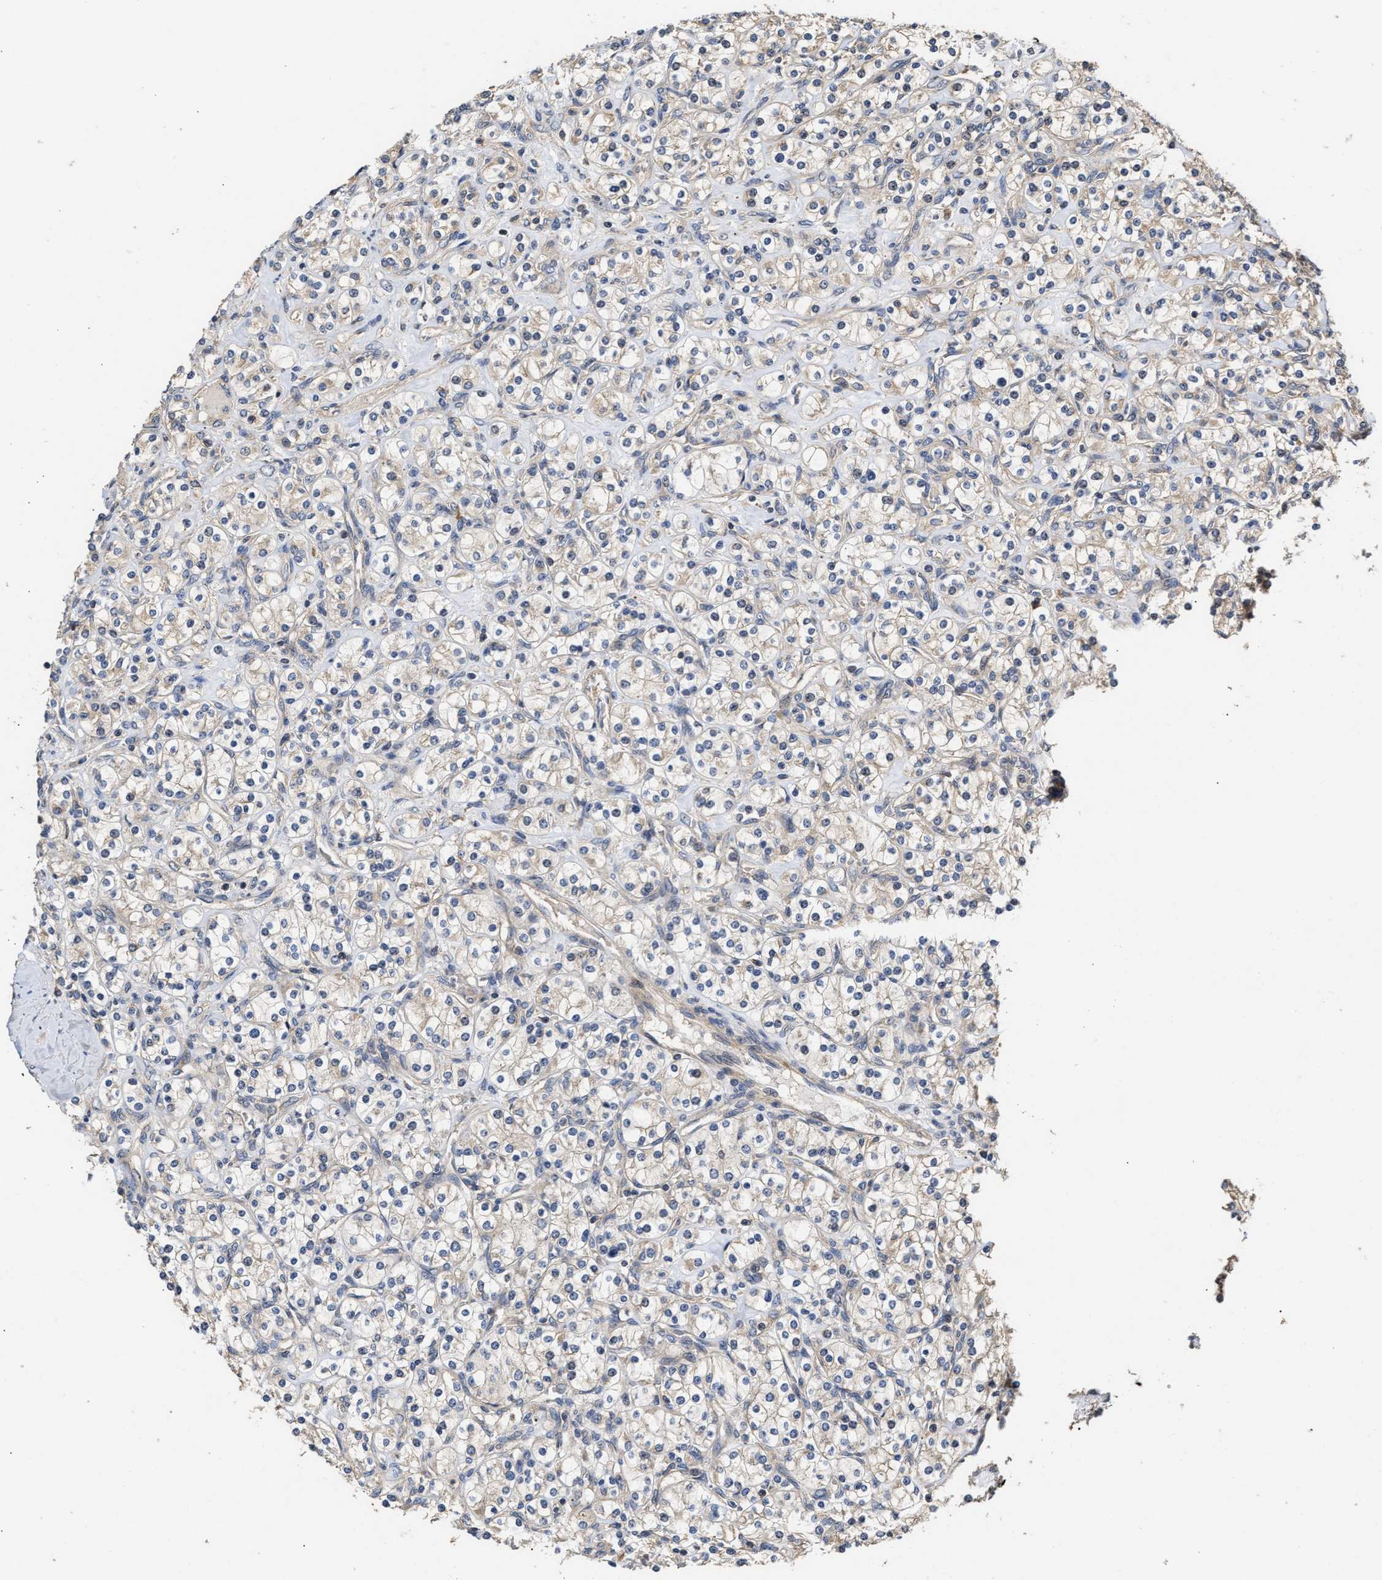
{"staining": {"intensity": "weak", "quantity": "<25%", "location": "cytoplasmic/membranous"}, "tissue": "renal cancer", "cell_type": "Tumor cells", "image_type": "cancer", "snomed": [{"axis": "morphology", "description": "Adenocarcinoma, NOS"}, {"axis": "topography", "description": "Kidney"}], "caption": "High power microscopy image of an immunohistochemistry image of adenocarcinoma (renal), revealing no significant expression in tumor cells. (Brightfield microscopy of DAB (3,3'-diaminobenzidine) immunohistochemistry (IHC) at high magnification).", "gene": "CLIP2", "patient": {"sex": "male", "age": 77}}